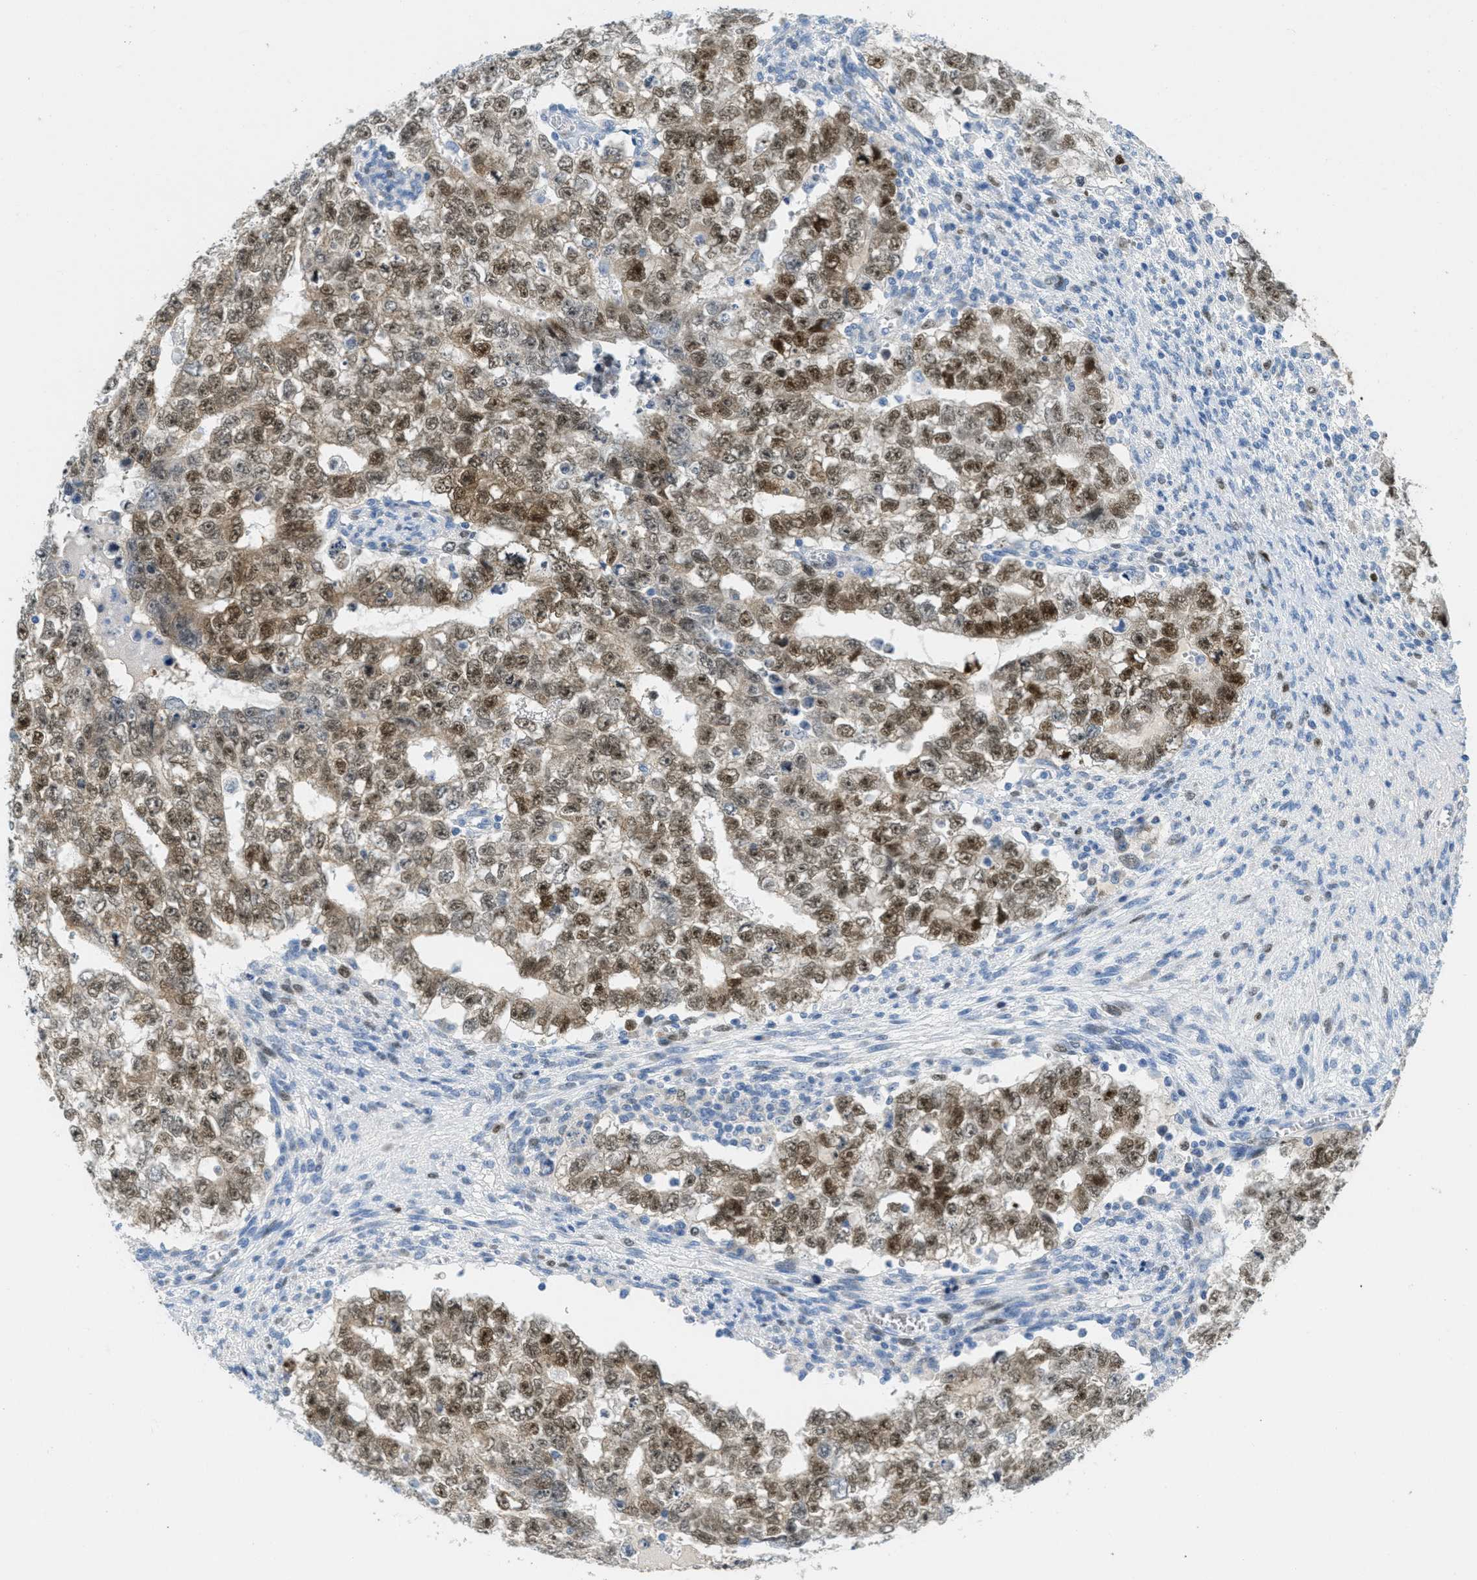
{"staining": {"intensity": "moderate", "quantity": ">75%", "location": "cytoplasmic/membranous,nuclear"}, "tissue": "testis cancer", "cell_type": "Tumor cells", "image_type": "cancer", "snomed": [{"axis": "morphology", "description": "Seminoma, NOS"}, {"axis": "morphology", "description": "Carcinoma, Embryonal, NOS"}, {"axis": "topography", "description": "Testis"}], "caption": "Protein expression analysis of human testis cancer (seminoma) reveals moderate cytoplasmic/membranous and nuclear expression in about >75% of tumor cells. (DAB = brown stain, brightfield microscopy at high magnification).", "gene": "ORC6", "patient": {"sex": "male", "age": 38}}